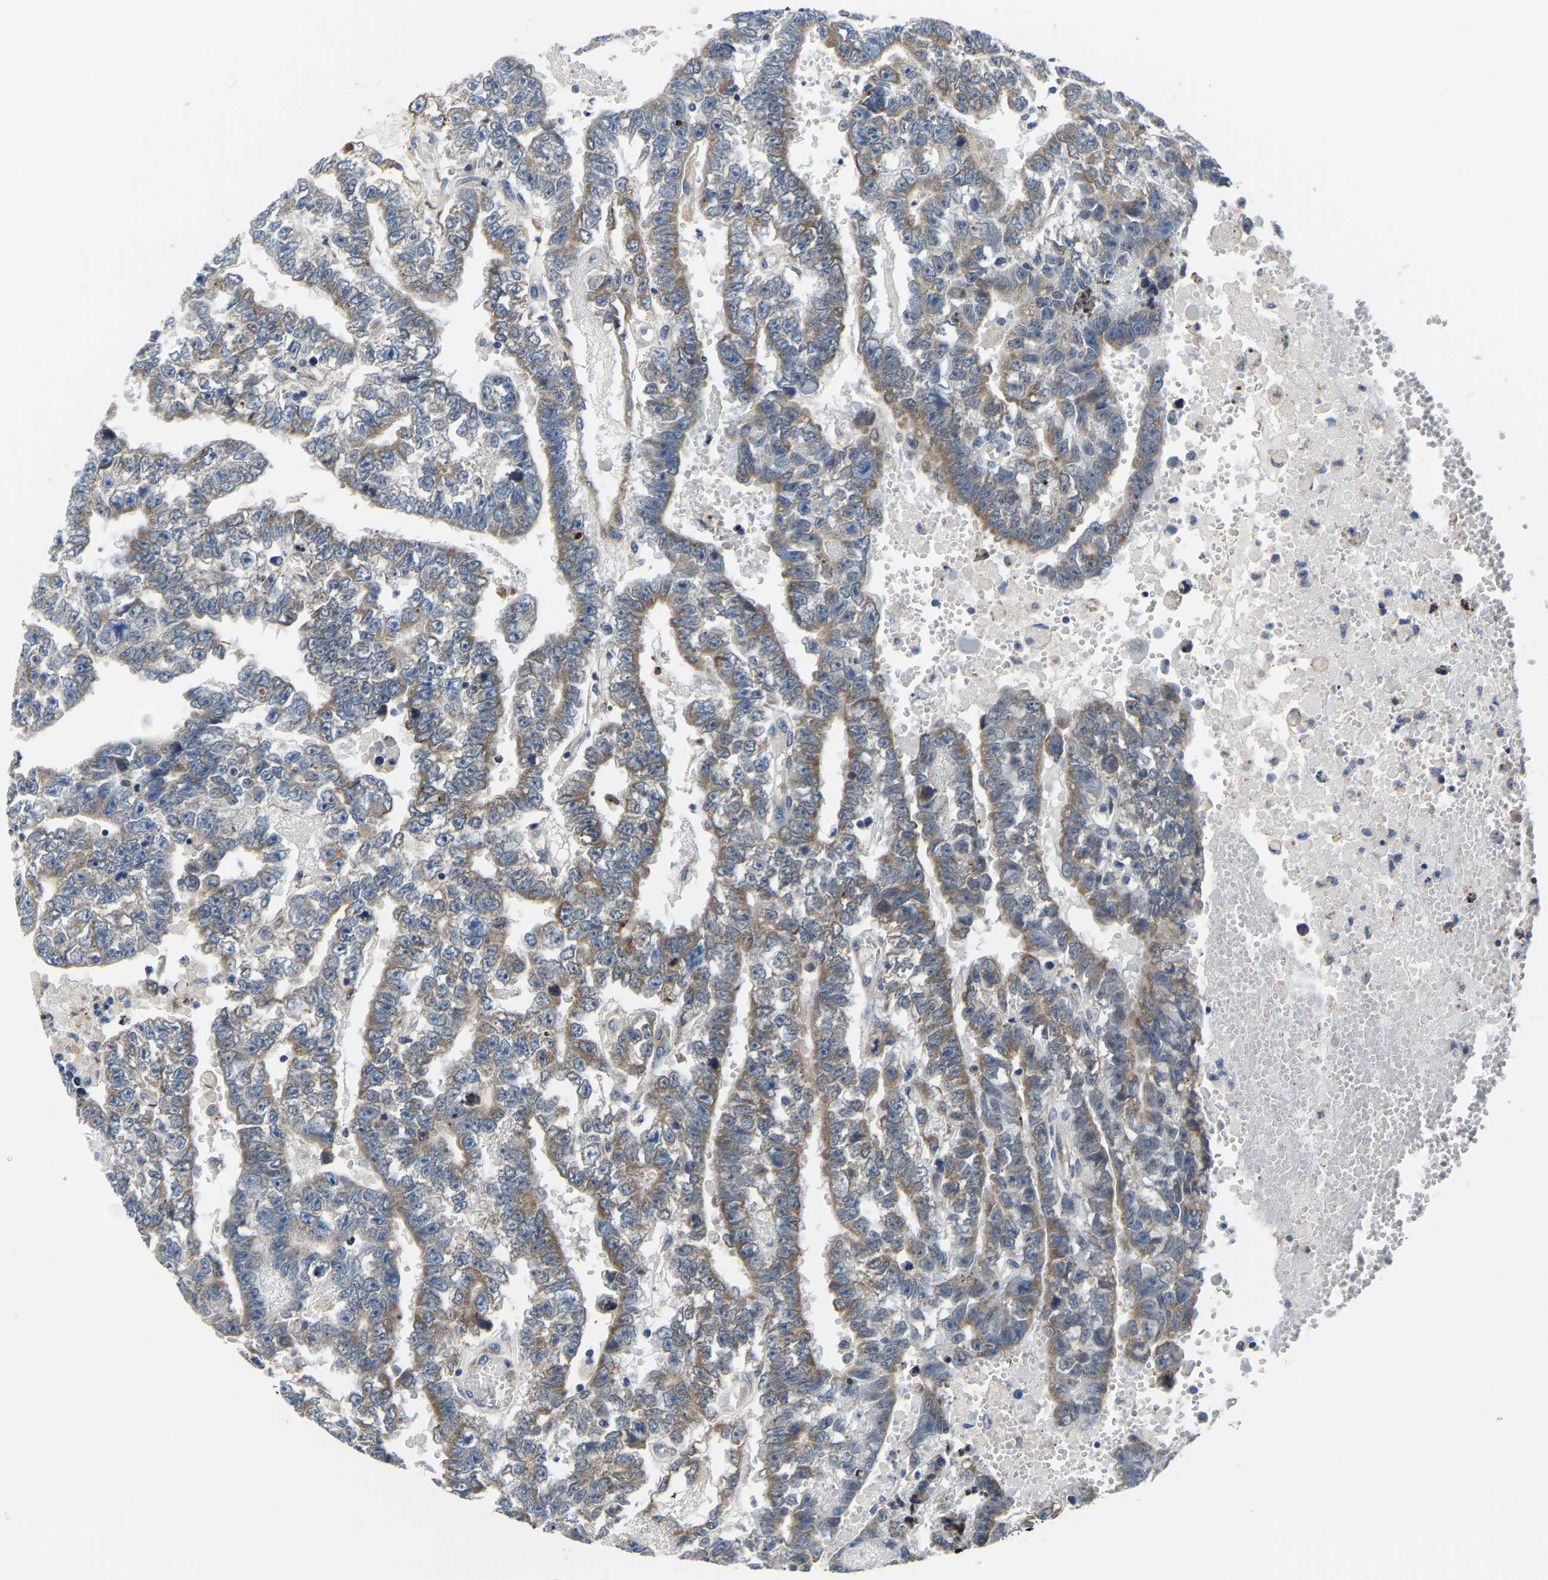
{"staining": {"intensity": "moderate", "quantity": "25%-75%", "location": "cytoplasmic/membranous"}, "tissue": "testis cancer", "cell_type": "Tumor cells", "image_type": "cancer", "snomed": [{"axis": "morphology", "description": "Carcinoma, Embryonal, NOS"}, {"axis": "topography", "description": "Testis"}], "caption": "Protein analysis of testis embryonal carcinoma tissue displays moderate cytoplasmic/membranous expression in about 25%-75% of tumor cells.", "gene": "LIAS", "patient": {"sex": "male", "age": 25}}